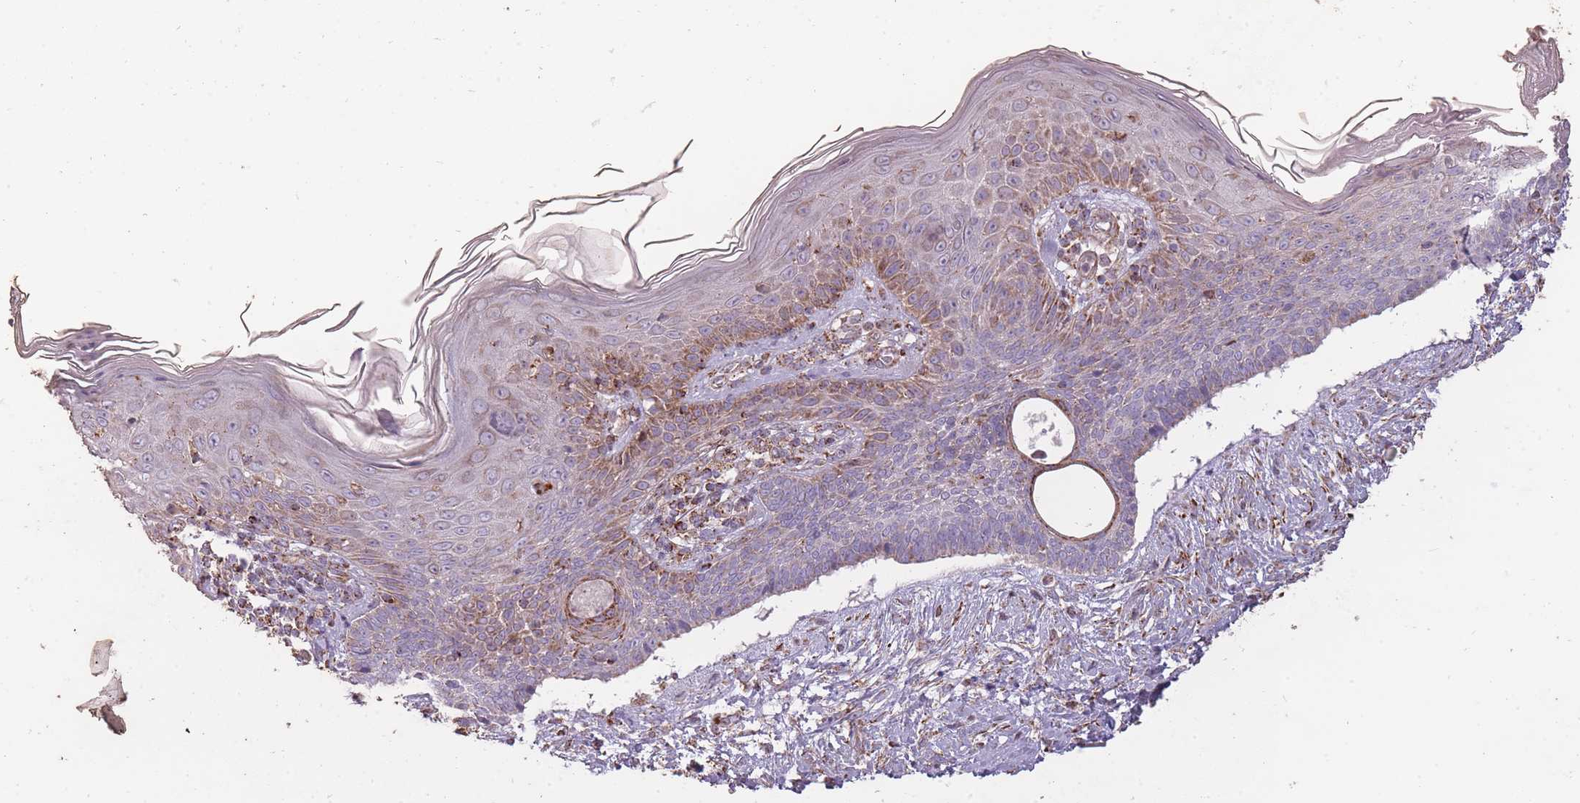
{"staining": {"intensity": "moderate", "quantity": "<25%", "location": "cytoplasmic/membranous"}, "tissue": "skin cancer", "cell_type": "Tumor cells", "image_type": "cancer", "snomed": [{"axis": "morphology", "description": "Basal cell carcinoma"}, {"axis": "topography", "description": "Skin"}], "caption": "Immunohistochemistry (IHC) (DAB (3,3'-diaminobenzidine)) staining of basal cell carcinoma (skin) reveals moderate cytoplasmic/membranous protein expression in approximately <25% of tumor cells. (DAB IHC with brightfield microscopy, high magnification).", "gene": "CNOT8", "patient": {"sex": "male", "age": 73}}